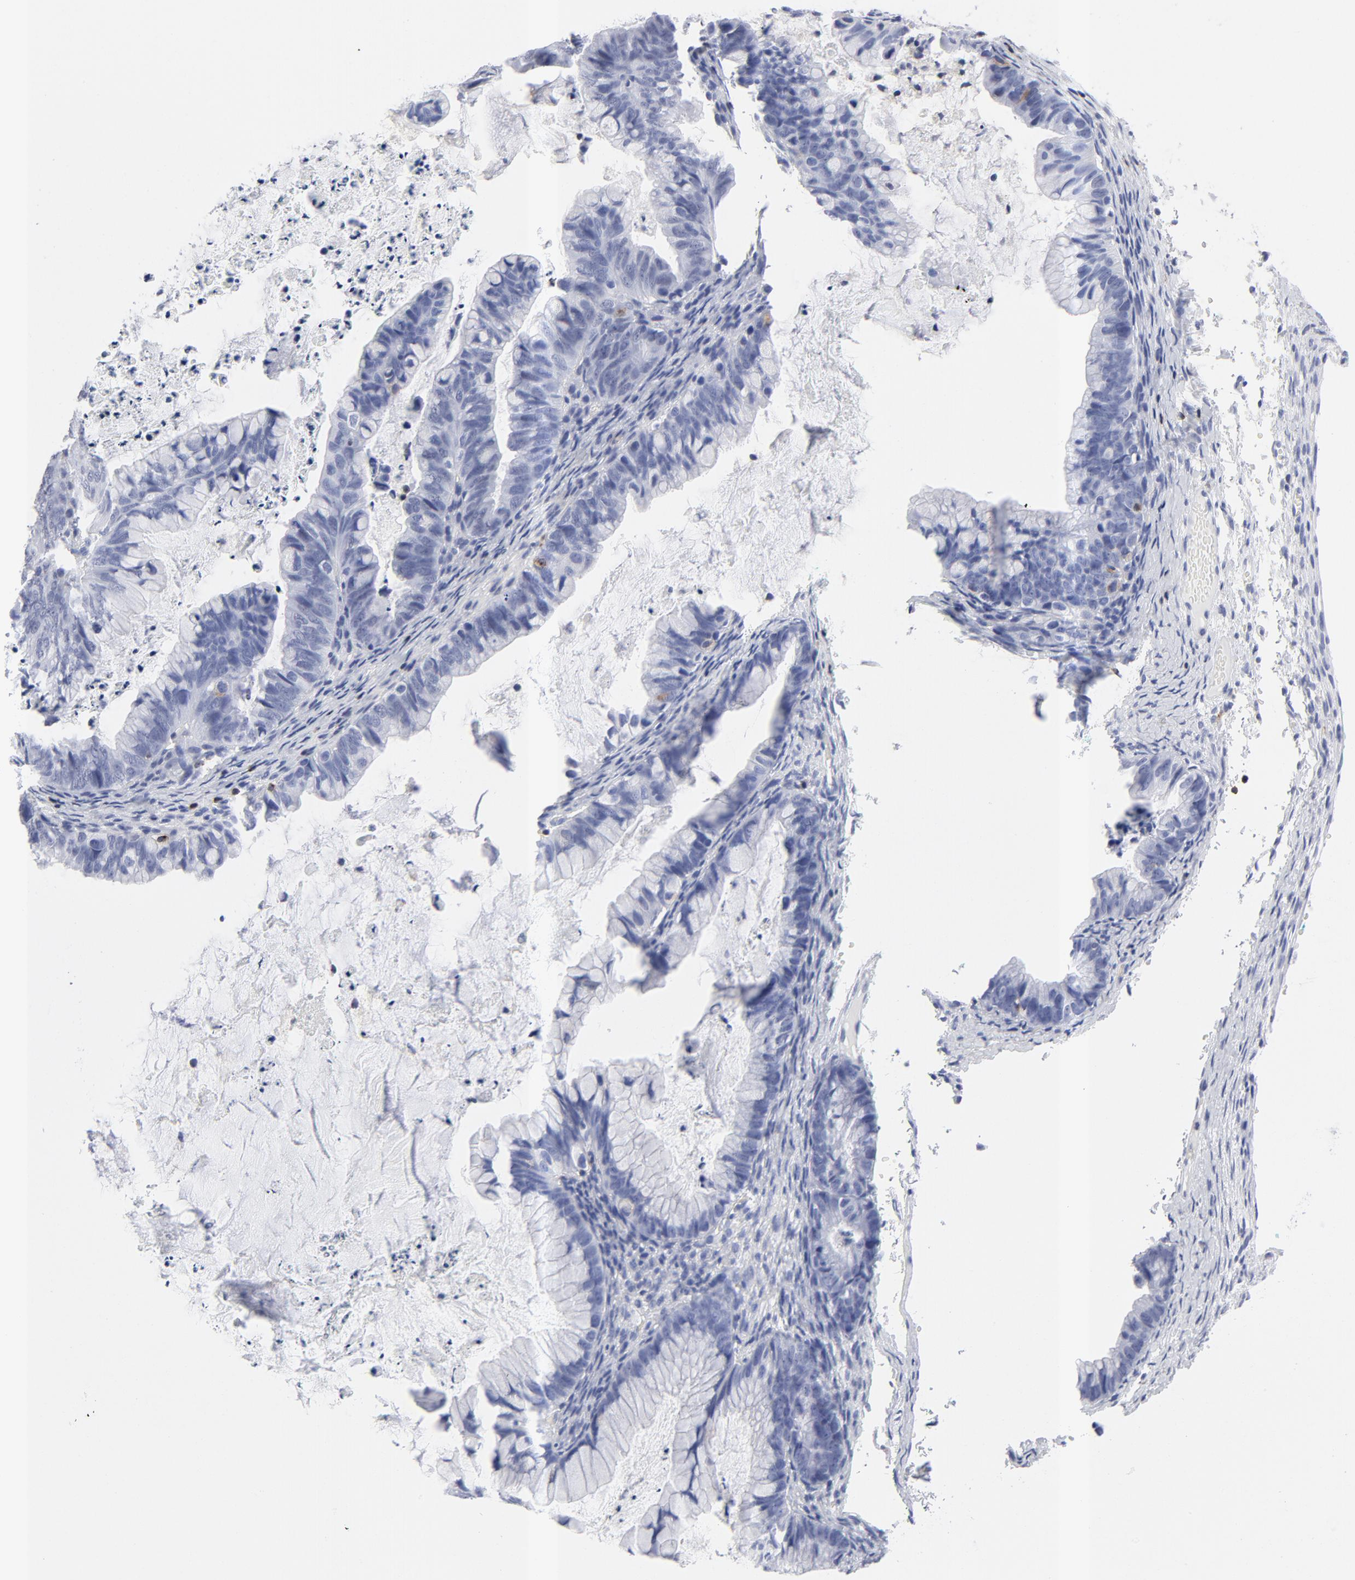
{"staining": {"intensity": "negative", "quantity": "none", "location": "none"}, "tissue": "ovarian cancer", "cell_type": "Tumor cells", "image_type": "cancer", "snomed": [{"axis": "morphology", "description": "Cystadenocarcinoma, mucinous, NOS"}, {"axis": "topography", "description": "Ovary"}], "caption": "The photomicrograph shows no staining of tumor cells in mucinous cystadenocarcinoma (ovarian). The staining was performed using DAB (3,3'-diaminobenzidine) to visualize the protein expression in brown, while the nuclei were stained in blue with hematoxylin (Magnification: 20x).", "gene": "CD2", "patient": {"sex": "female", "age": 36}}